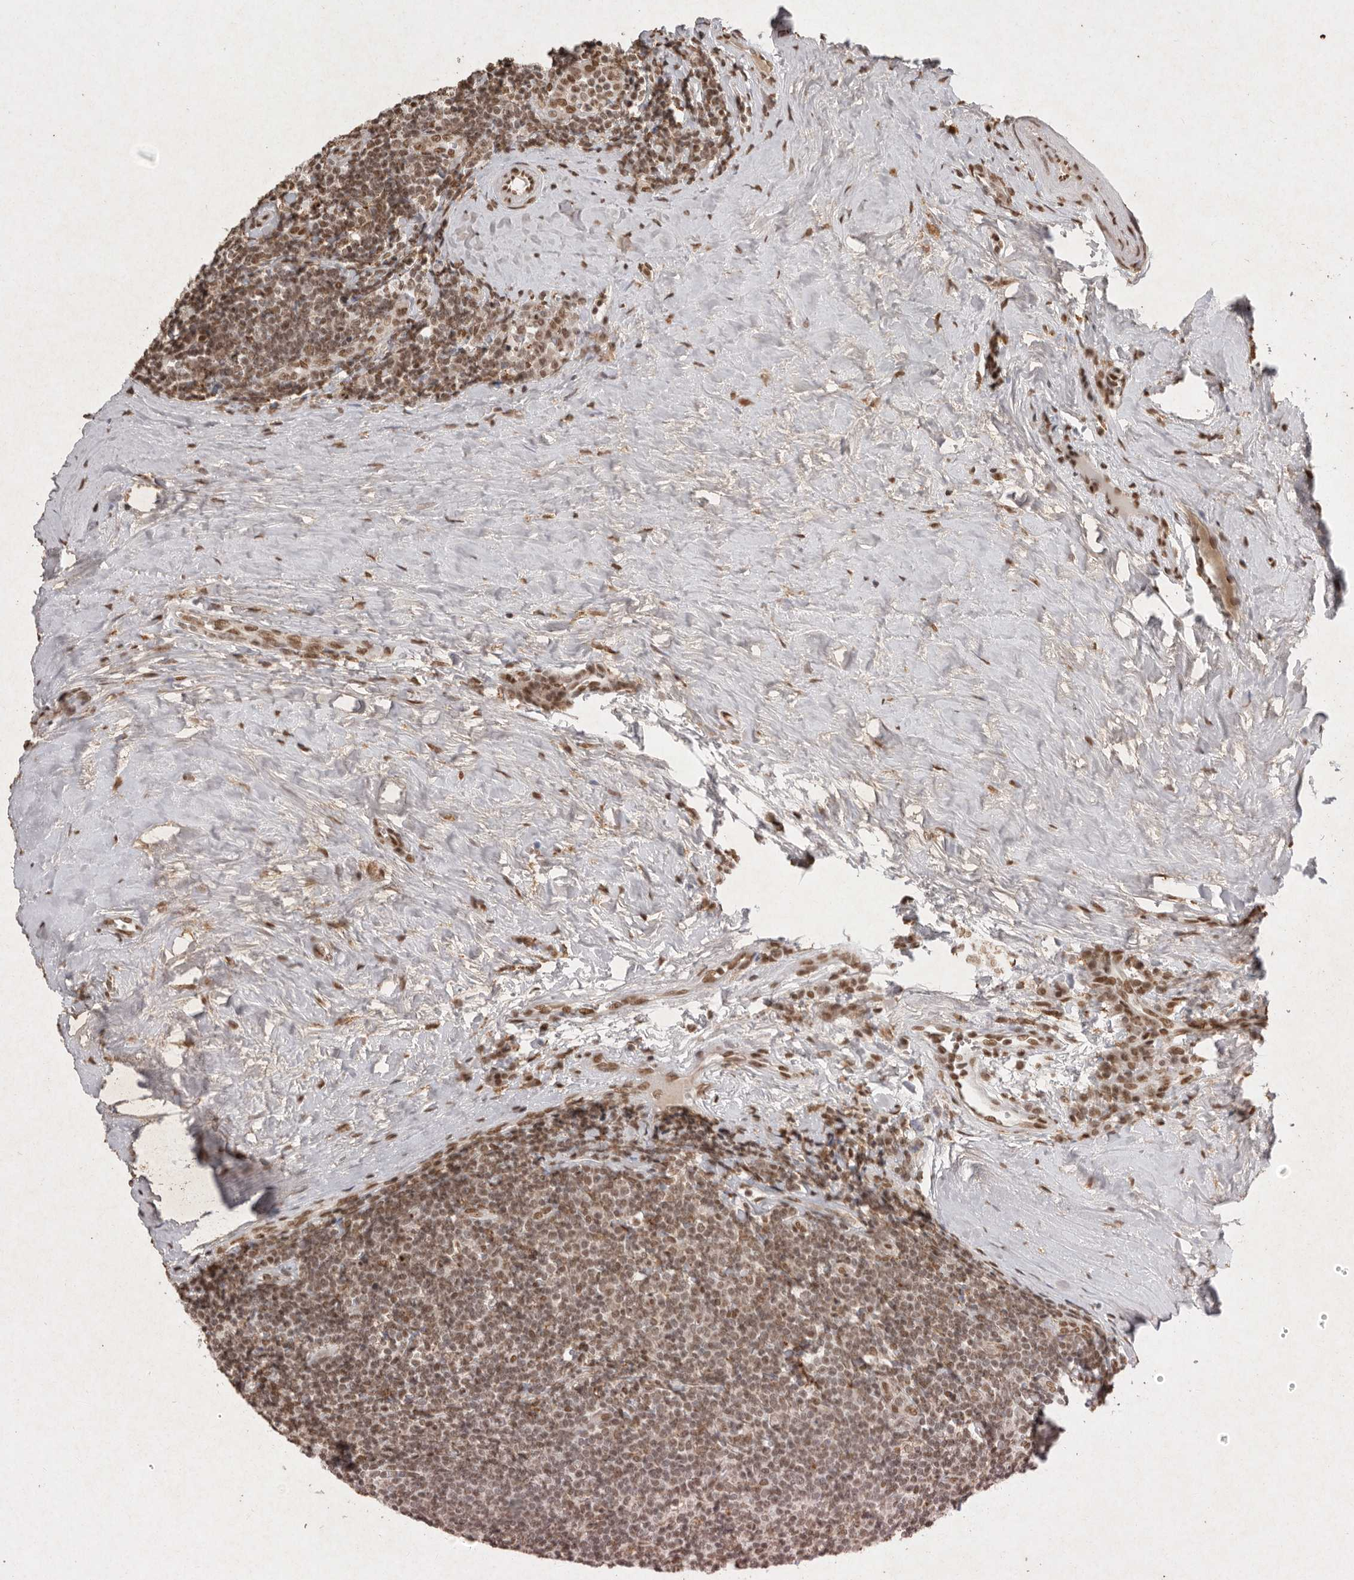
{"staining": {"intensity": "moderate", "quantity": ">75%", "location": "nuclear"}, "tissue": "tonsil", "cell_type": "Germinal center cells", "image_type": "normal", "snomed": [{"axis": "morphology", "description": "Normal tissue, NOS"}, {"axis": "topography", "description": "Tonsil"}], "caption": "IHC of benign tonsil shows medium levels of moderate nuclear expression in approximately >75% of germinal center cells.", "gene": "NKX3", "patient": {"sex": "male", "age": 27}}